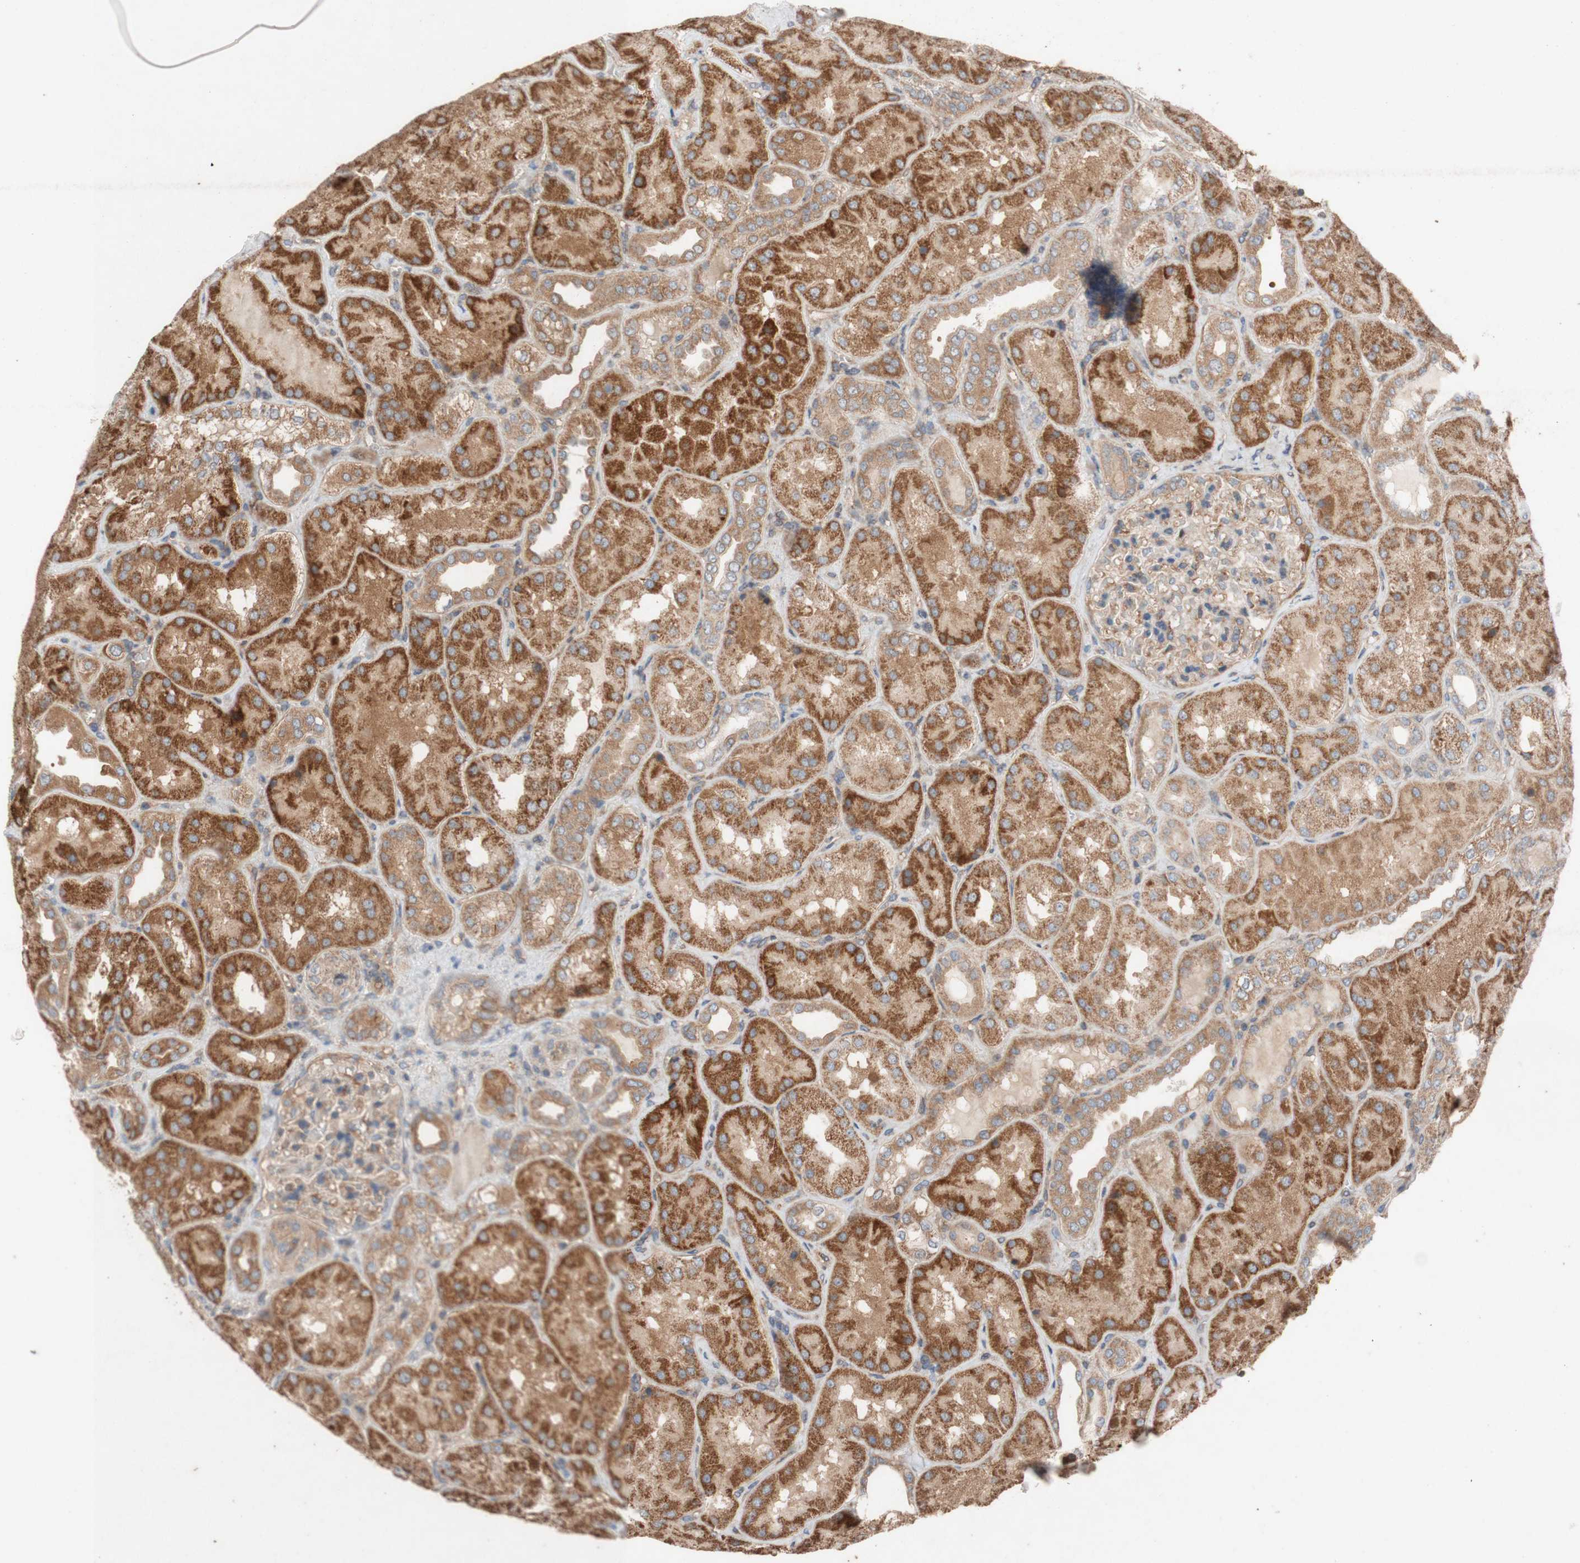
{"staining": {"intensity": "moderate", "quantity": ">75%", "location": "cytoplasmic/membranous"}, "tissue": "kidney", "cell_type": "Cells in glomeruli", "image_type": "normal", "snomed": [{"axis": "morphology", "description": "Normal tissue, NOS"}, {"axis": "topography", "description": "Kidney"}], "caption": "Moderate cytoplasmic/membranous protein positivity is appreciated in approximately >75% of cells in glomeruli in kidney.", "gene": "TST", "patient": {"sex": "female", "age": 56}}